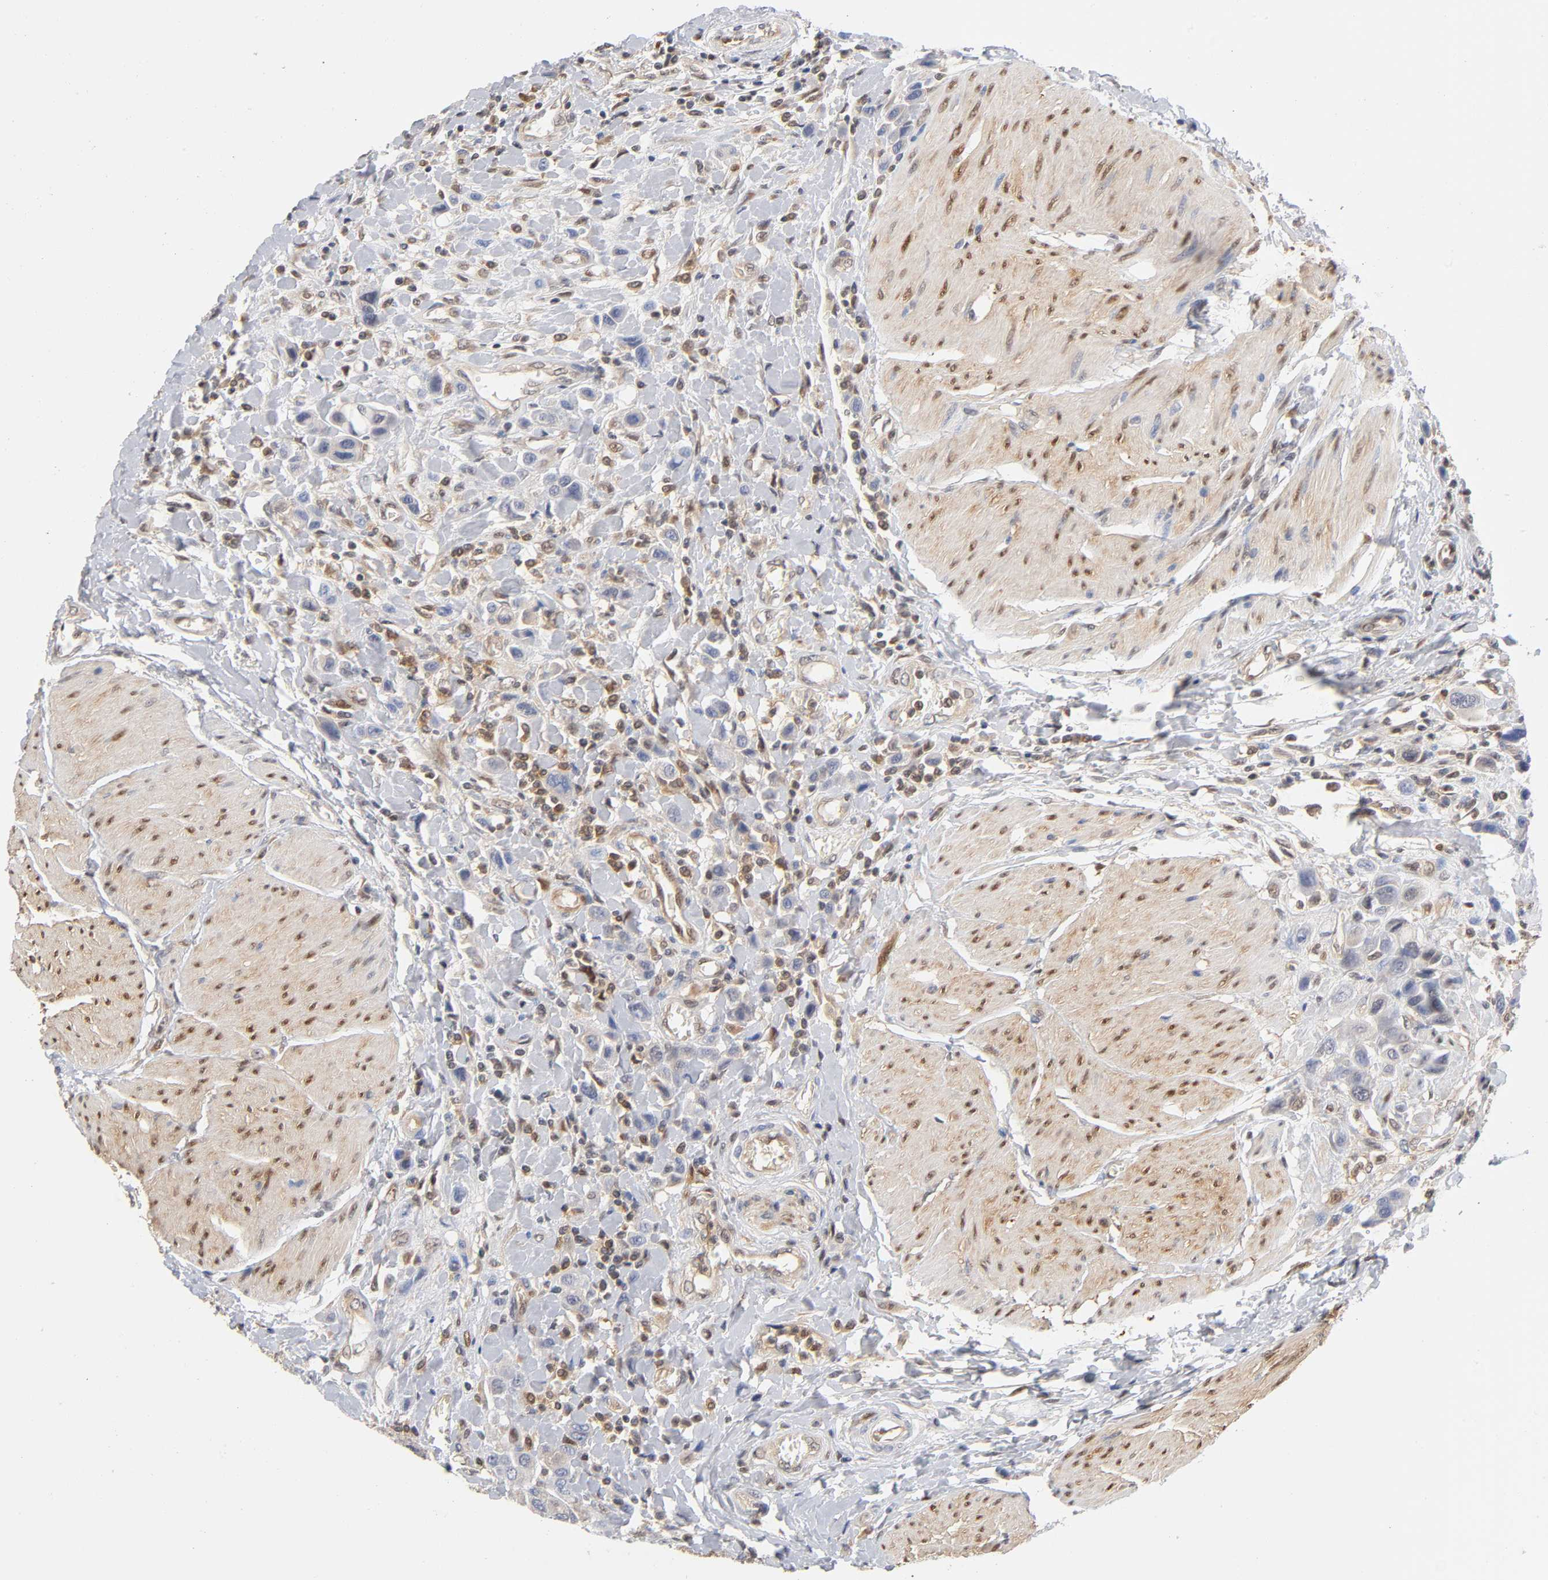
{"staining": {"intensity": "weak", "quantity": "<25%", "location": "cytoplasmic/membranous"}, "tissue": "urothelial cancer", "cell_type": "Tumor cells", "image_type": "cancer", "snomed": [{"axis": "morphology", "description": "Urothelial carcinoma, High grade"}, {"axis": "topography", "description": "Urinary bladder"}], "caption": "The immunohistochemistry histopathology image has no significant positivity in tumor cells of urothelial cancer tissue.", "gene": "DFFB", "patient": {"sex": "male", "age": 50}}